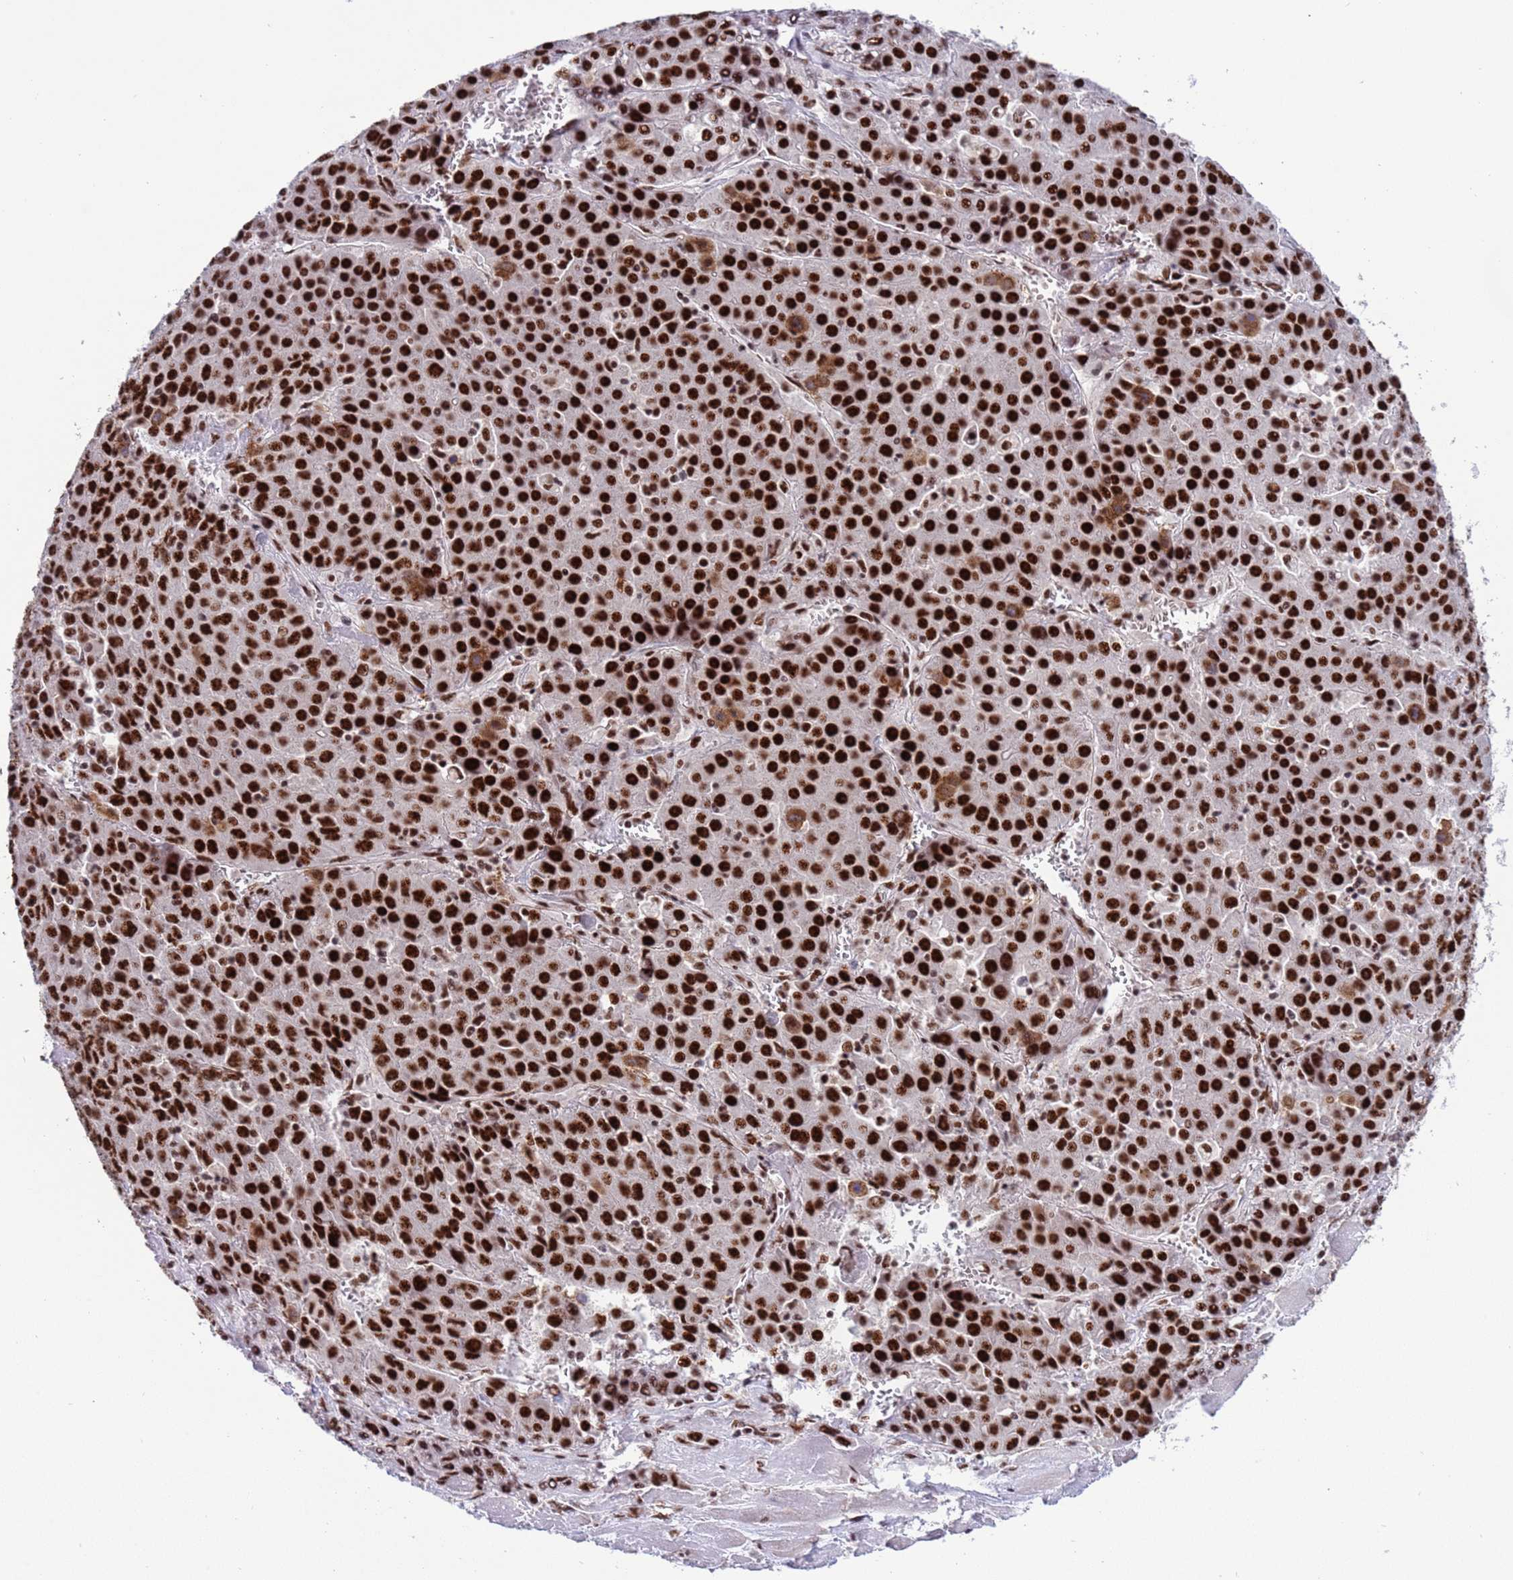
{"staining": {"intensity": "strong", "quantity": ">75%", "location": "nuclear"}, "tissue": "liver cancer", "cell_type": "Tumor cells", "image_type": "cancer", "snomed": [{"axis": "morphology", "description": "Carcinoma, Hepatocellular, NOS"}, {"axis": "topography", "description": "Liver"}], "caption": "Tumor cells demonstrate strong nuclear staining in approximately >75% of cells in hepatocellular carcinoma (liver). (DAB = brown stain, brightfield microscopy at high magnification).", "gene": "THOC2", "patient": {"sex": "female", "age": 53}}